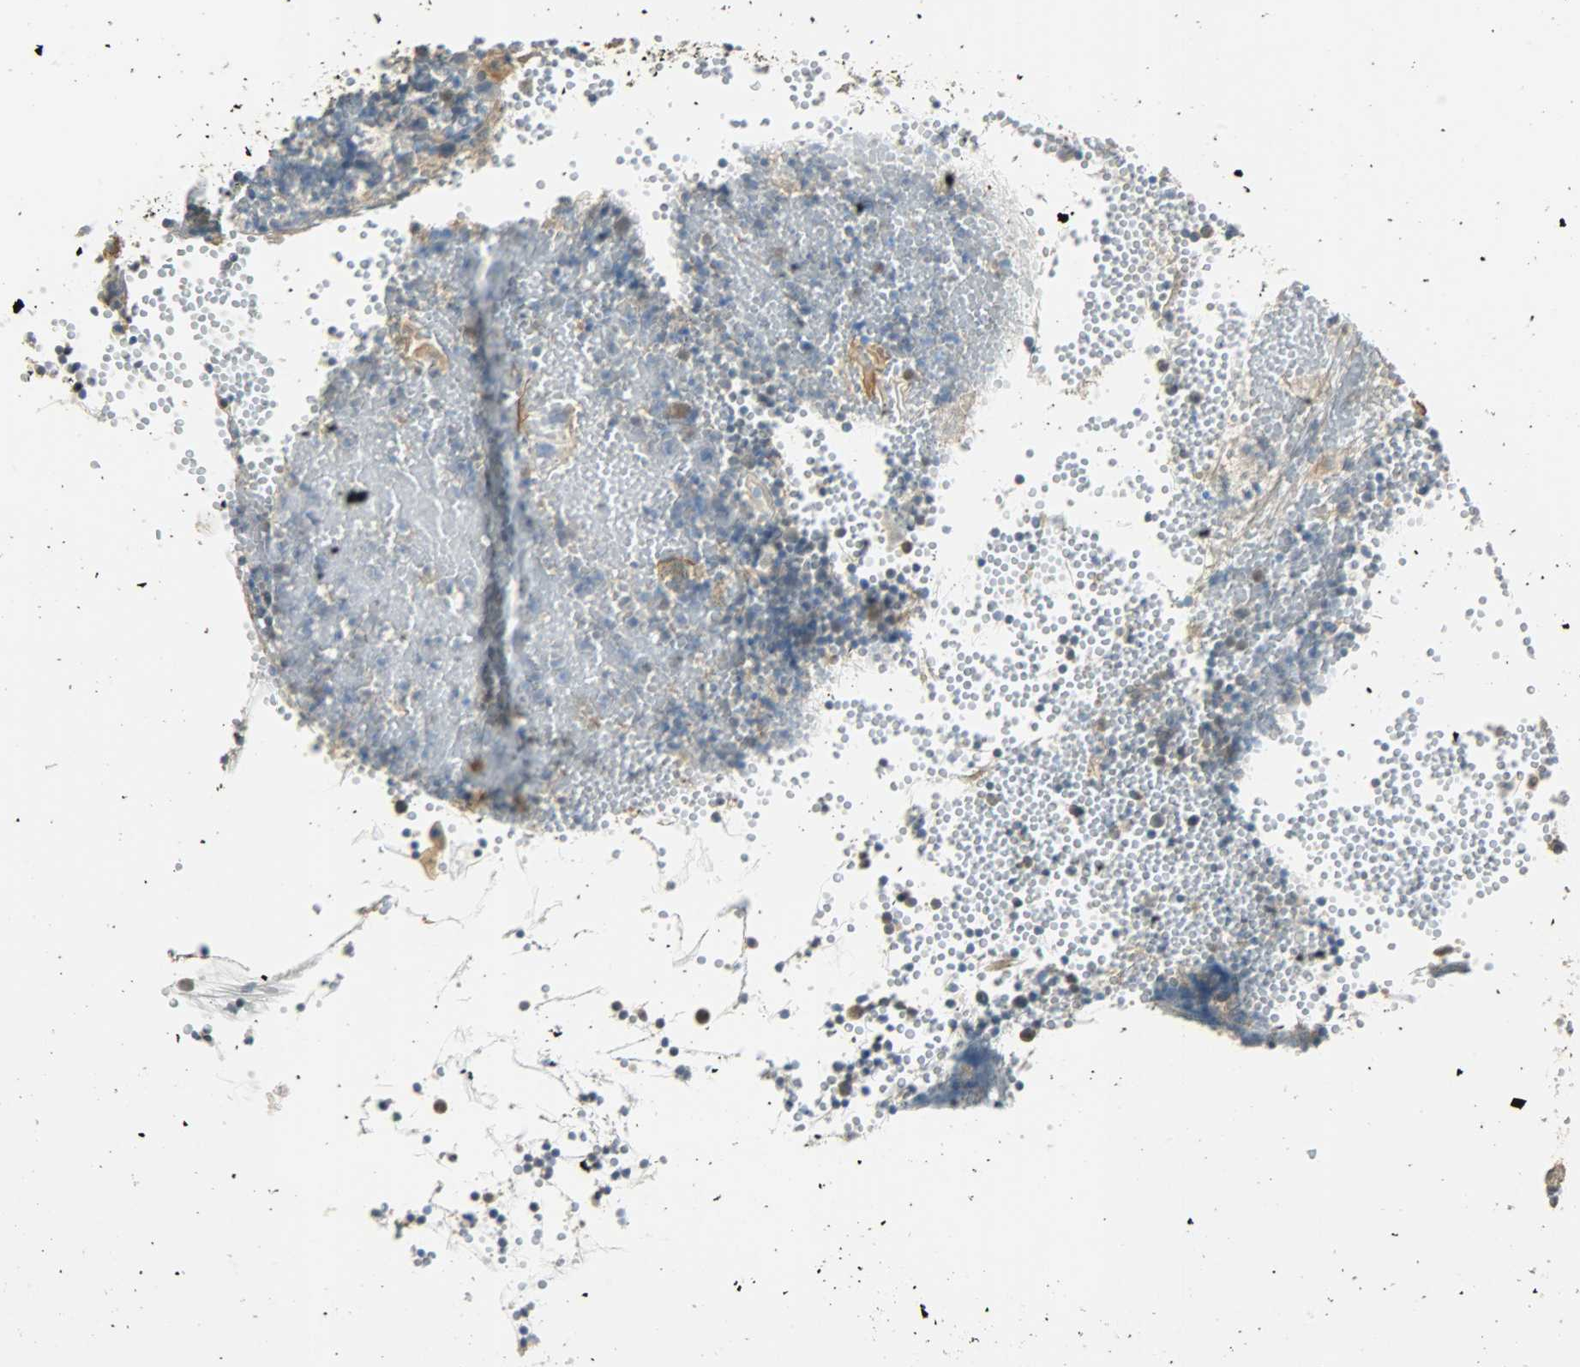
{"staining": {"intensity": "moderate", "quantity": "25%-75%", "location": "cytoplasmic/membranous,nuclear"}, "tissue": "tonsil", "cell_type": "Germinal center cells", "image_type": "normal", "snomed": [{"axis": "morphology", "description": "Normal tissue, NOS"}, {"axis": "topography", "description": "Tonsil"}], "caption": "This photomicrograph reveals normal tonsil stained with immunohistochemistry (IHC) to label a protein in brown. The cytoplasmic/membranous,nuclear of germinal center cells show moderate positivity for the protein. Nuclei are counter-stained blue.", "gene": "USP13", "patient": {"sex": "female", "age": 40}}